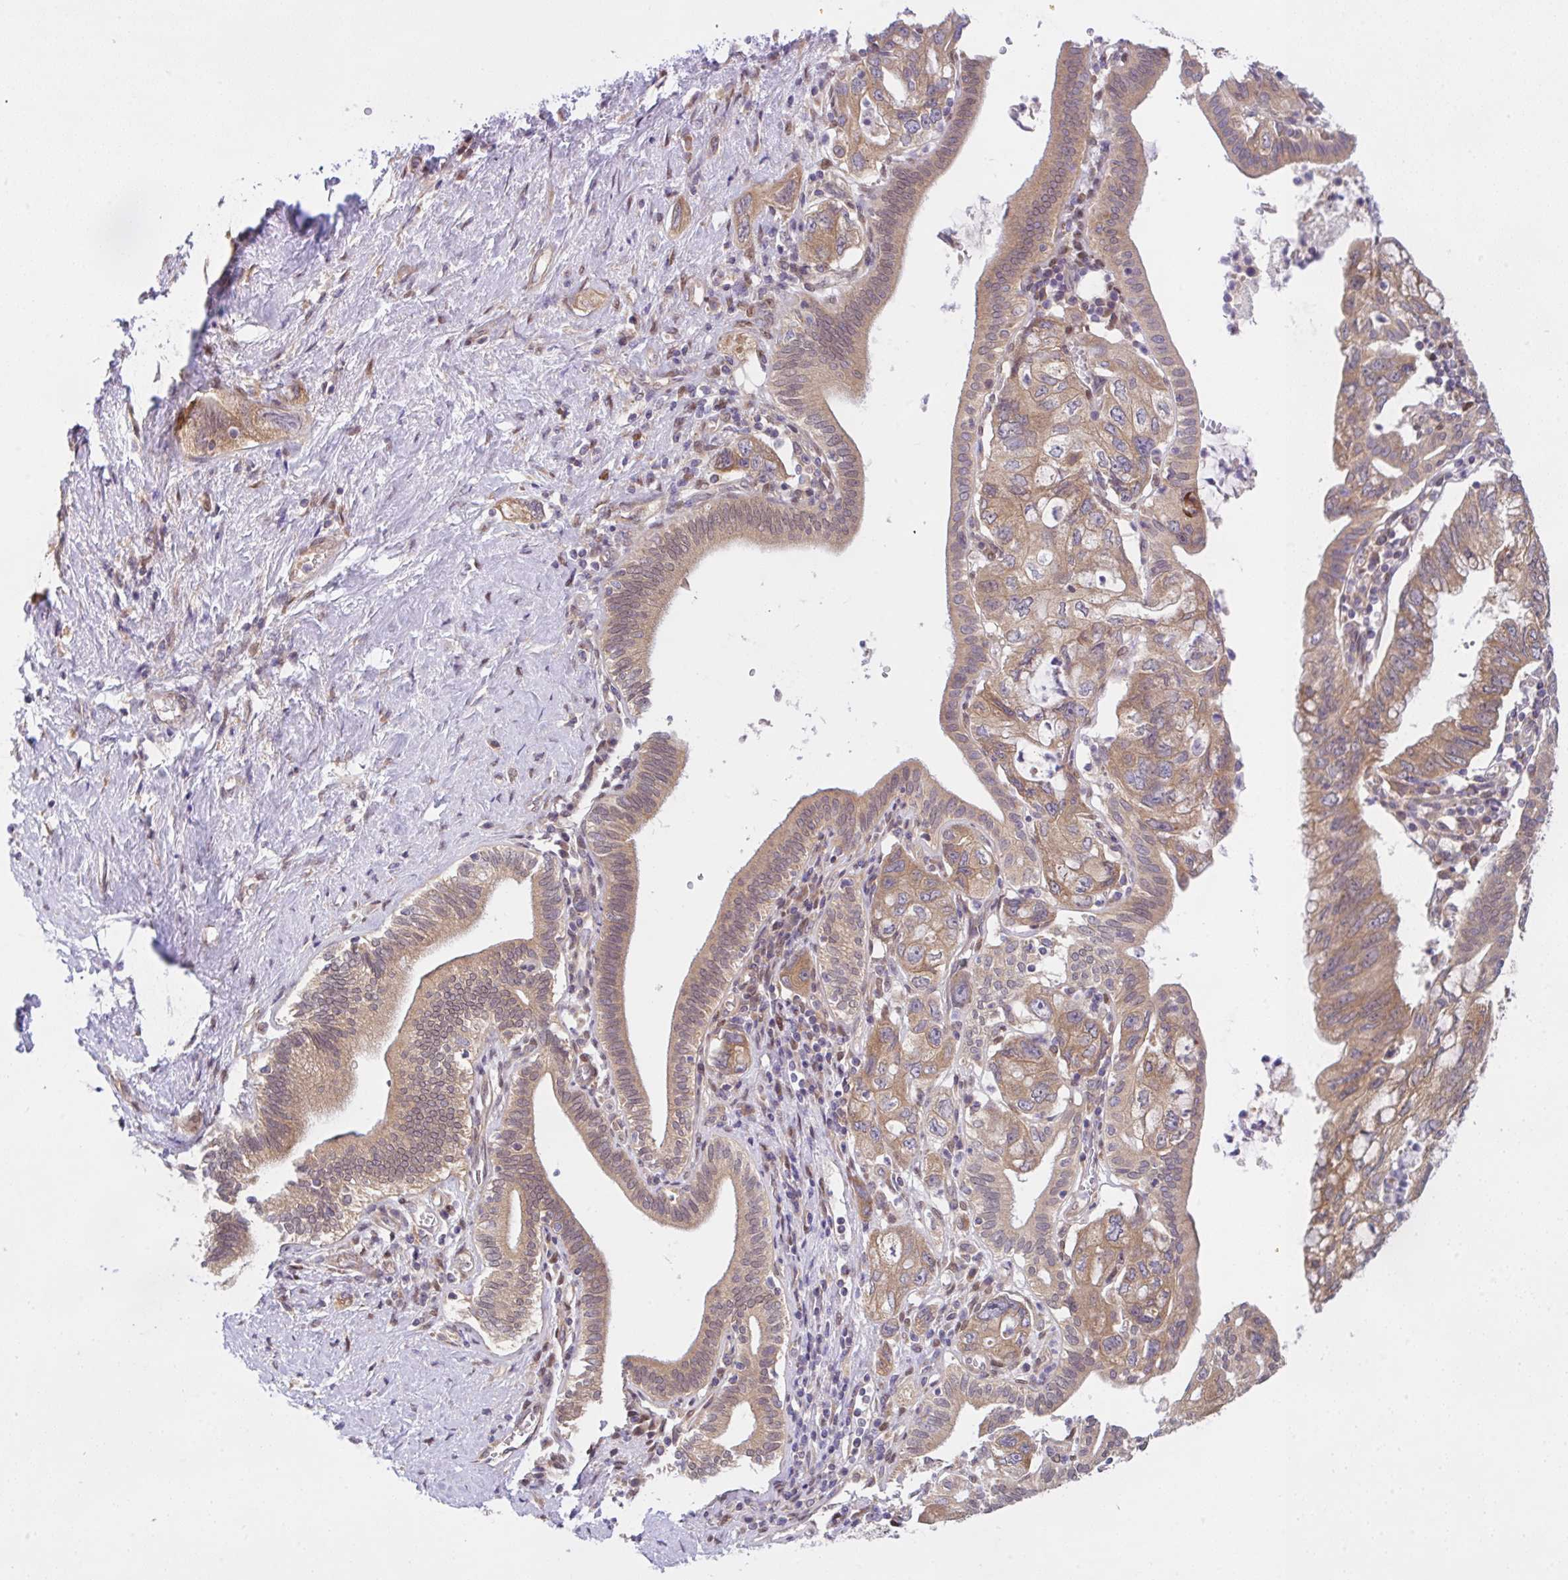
{"staining": {"intensity": "moderate", "quantity": ">75%", "location": "cytoplasmic/membranous"}, "tissue": "pancreatic cancer", "cell_type": "Tumor cells", "image_type": "cancer", "snomed": [{"axis": "morphology", "description": "Adenocarcinoma, NOS"}, {"axis": "topography", "description": "Pancreas"}], "caption": "Pancreatic cancer (adenocarcinoma) stained for a protein (brown) demonstrates moderate cytoplasmic/membranous positive staining in approximately >75% of tumor cells.", "gene": "UBE4A", "patient": {"sex": "female", "age": 73}}